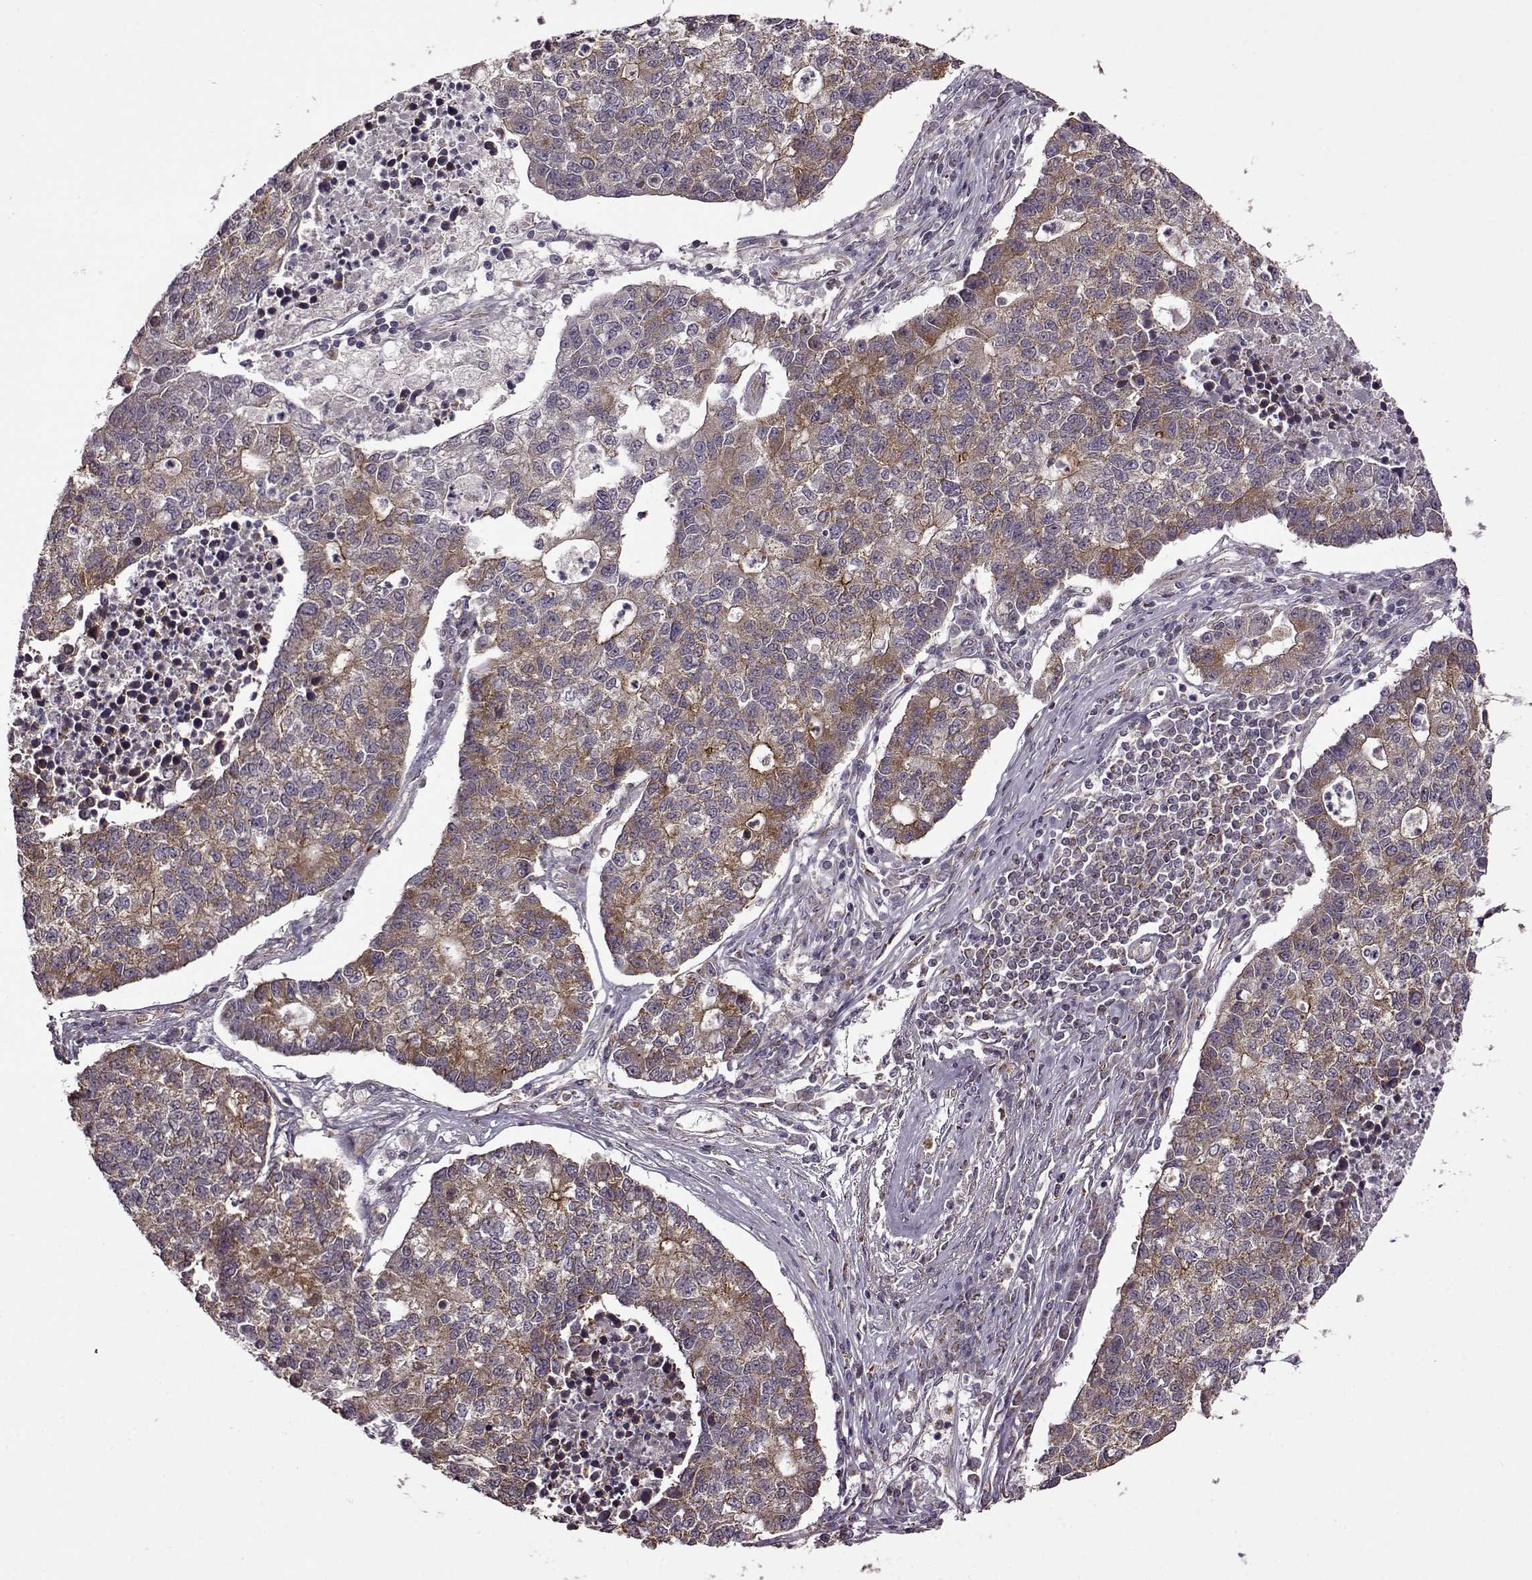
{"staining": {"intensity": "strong", "quantity": ">75%", "location": "cytoplasmic/membranous"}, "tissue": "lung cancer", "cell_type": "Tumor cells", "image_type": "cancer", "snomed": [{"axis": "morphology", "description": "Adenocarcinoma, NOS"}, {"axis": "topography", "description": "Lung"}], "caption": "Brown immunohistochemical staining in human lung adenocarcinoma reveals strong cytoplasmic/membranous expression in about >75% of tumor cells.", "gene": "MTSS1", "patient": {"sex": "male", "age": 57}}